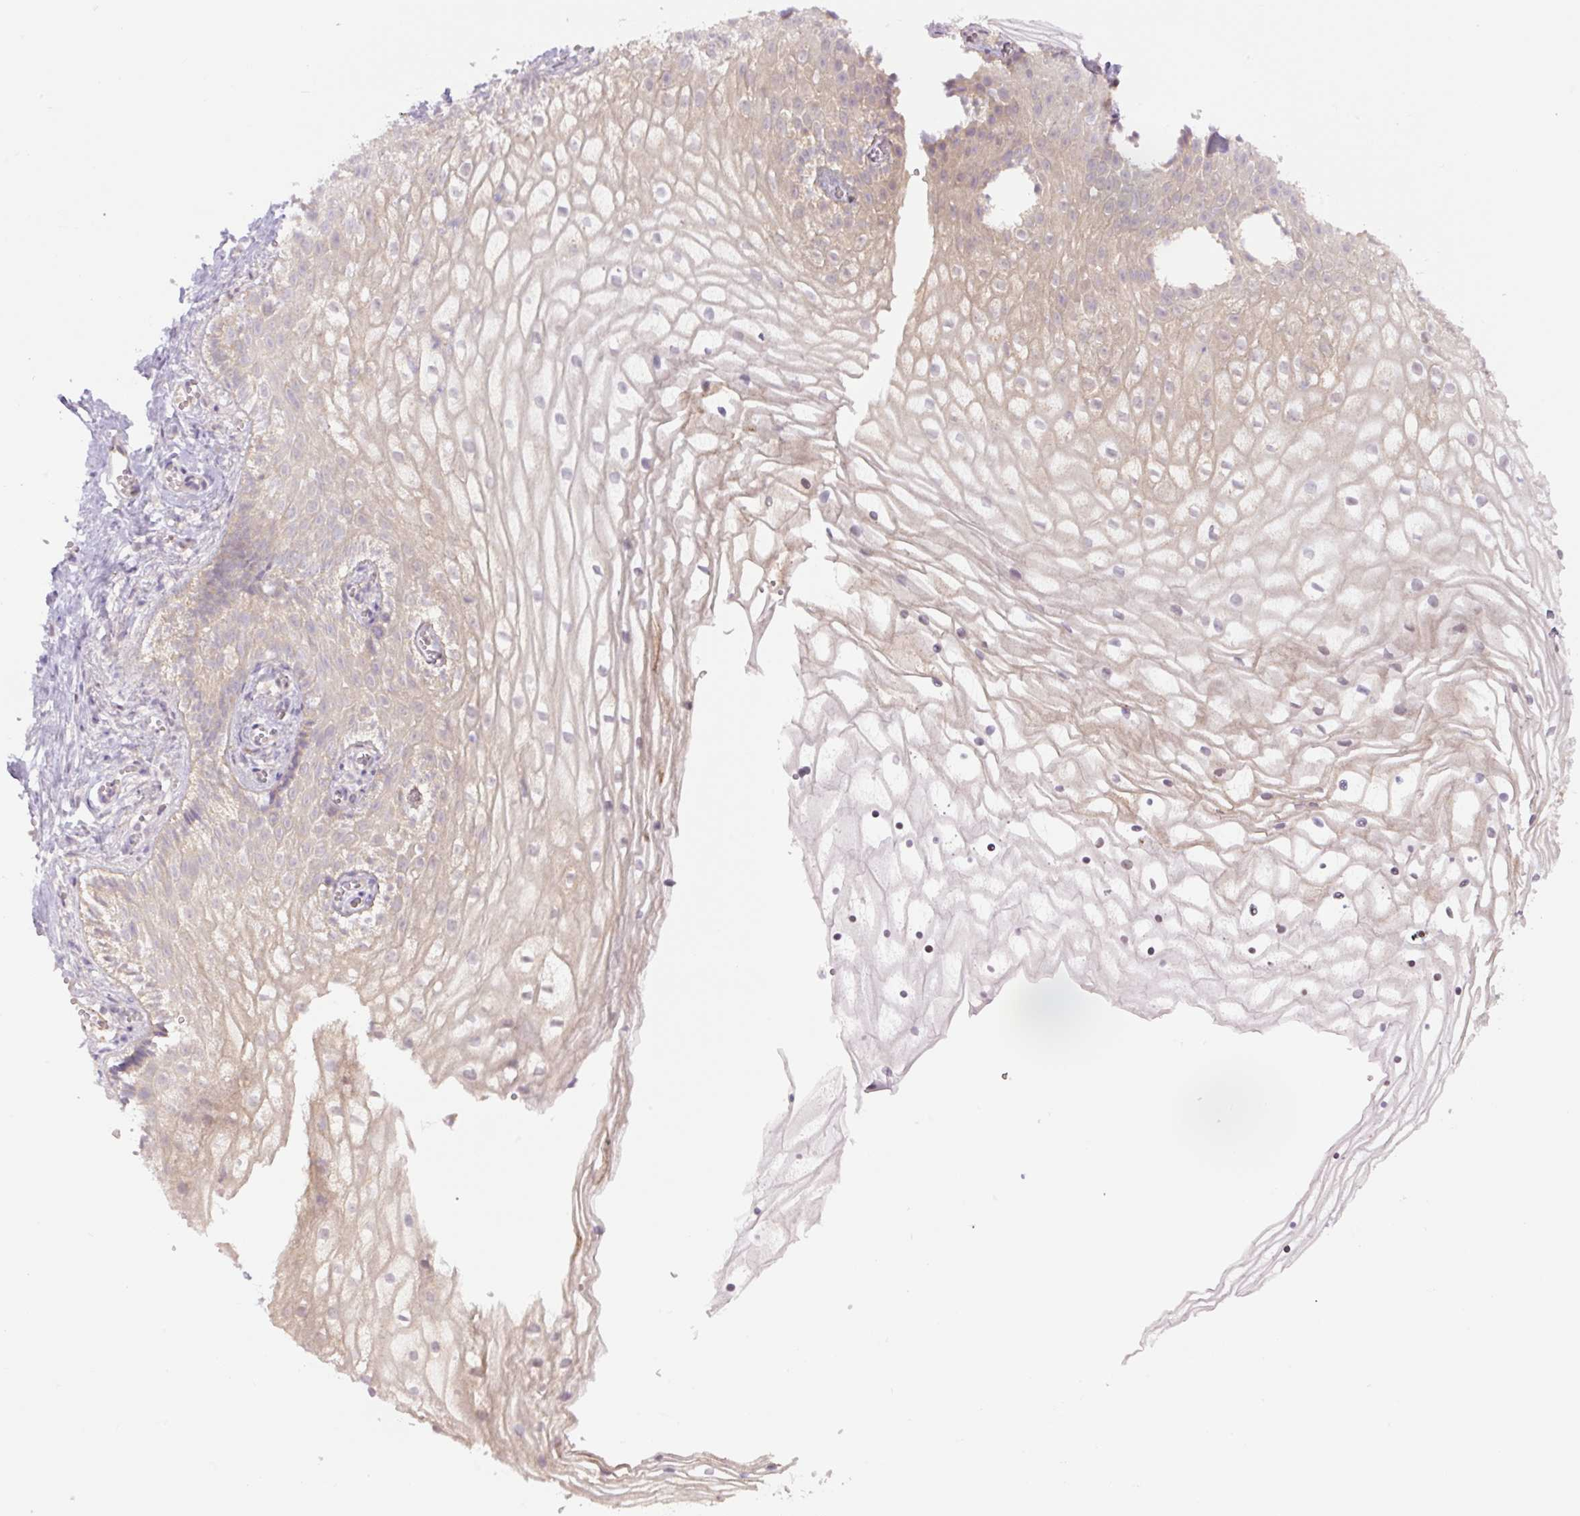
{"staining": {"intensity": "moderate", "quantity": "<25%", "location": "cytoplasmic/membranous"}, "tissue": "vagina", "cell_type": "Squamous epithelial cells", "image_type": "normal", "snomed": [{"axis": "morphology", "description": "Normal tissue, NOS"}, {"axis": "topography", "description": "Vagina"}], "caption": "This histopathology image exhibits immunohistochemistry staining of benign human vagina, with low moderate cytoplasmic/membranous positivity in approximately <25% of squamous epithelial cells.", "gene": "ZSWIM7", "patient": {"sex": "female", "age": 56}}